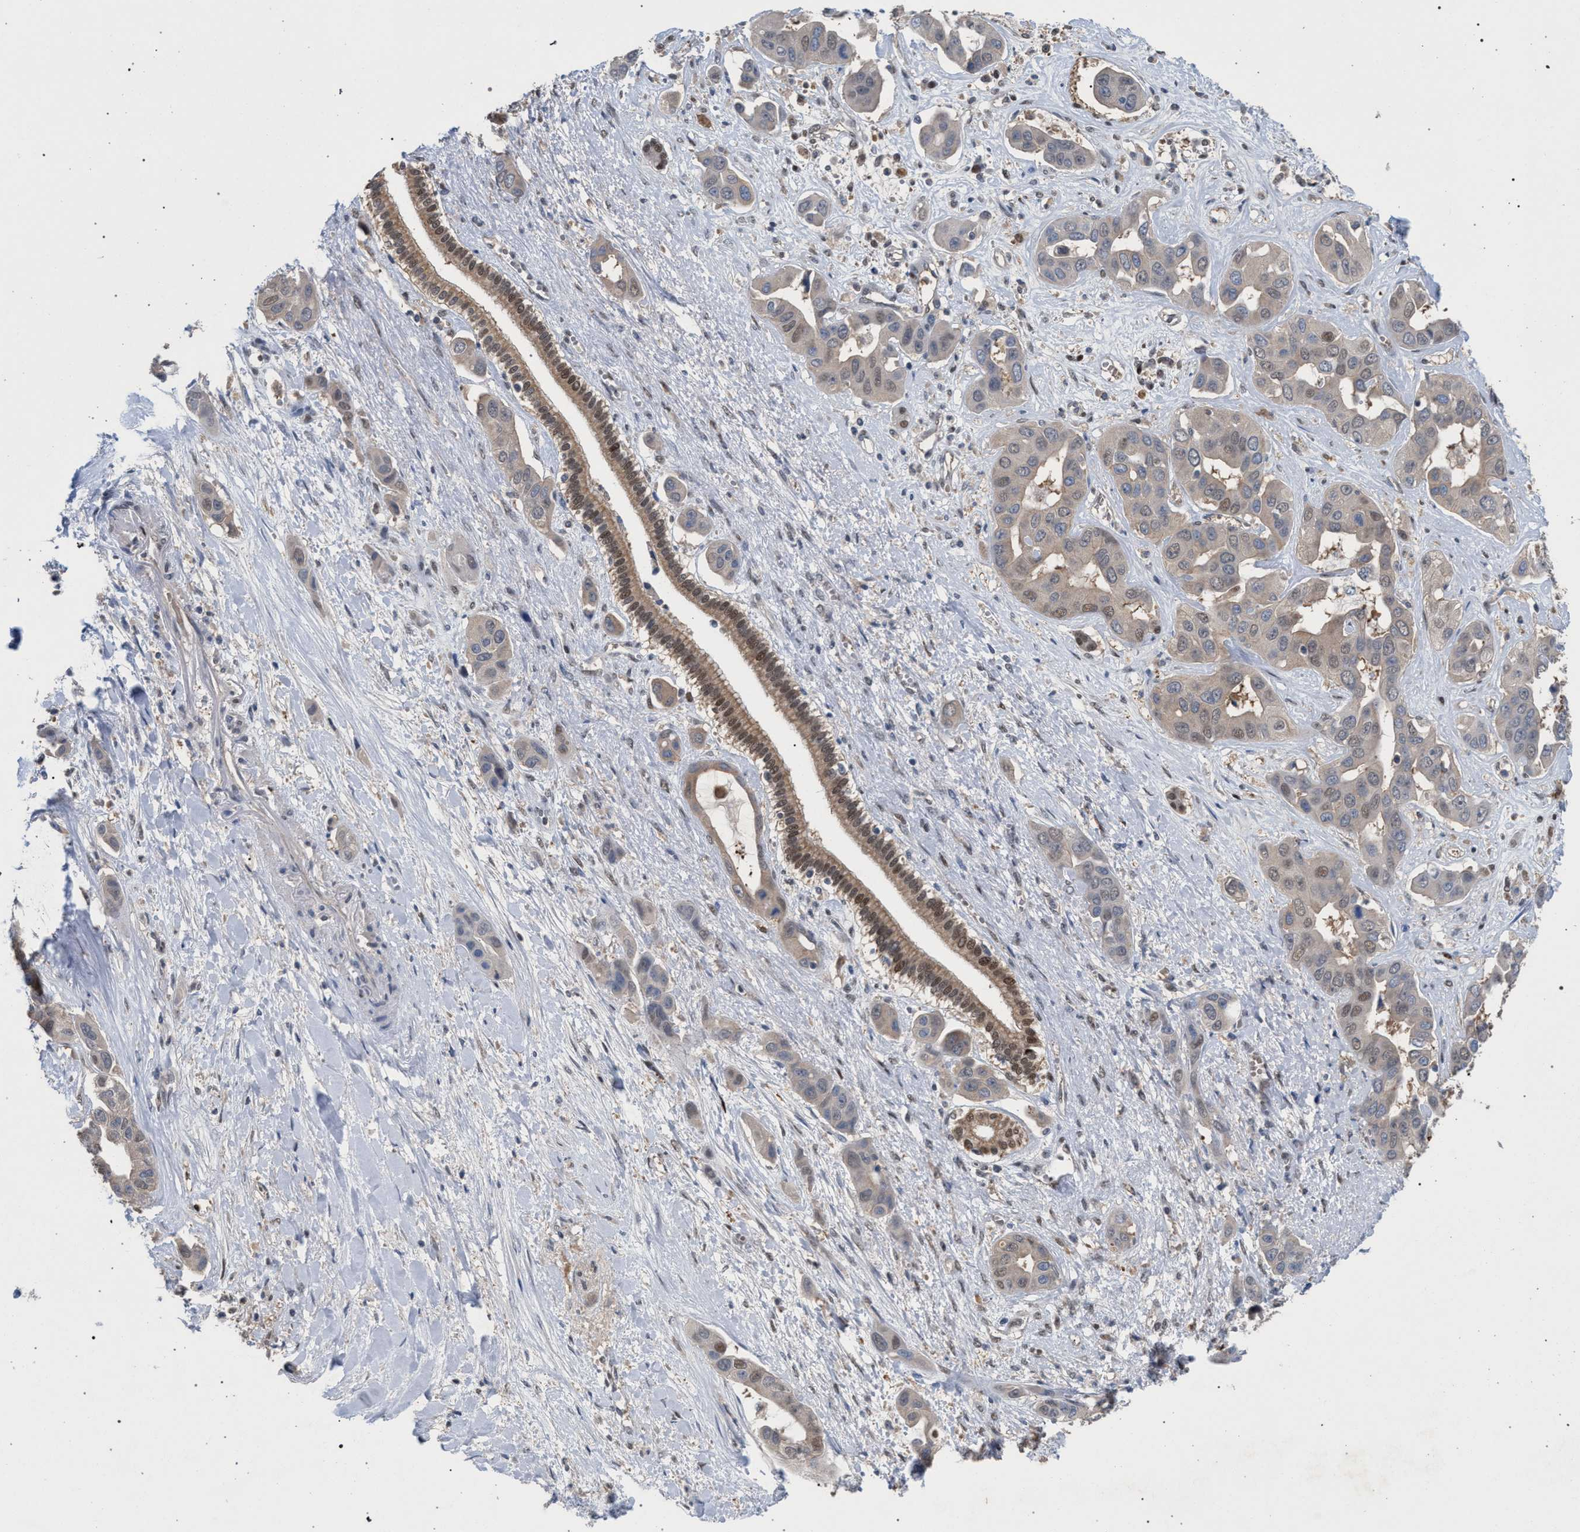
{"staining": {"intensity": "weak", "quantity": "25%-75%", "location": "nuclear"}, "tissue": "liver cancer", "cell_type": "Tumor cells", "image_type": "cancer", "snomed": [{"axis": "morphology", "description": "Cholangiocarcinoma"}, {"axis": "topography", "description": "Liver"}], "caption": "A photomicrograph showing weak nuclear expression in about 25%-75% of tumor cells in cholangiocarcinoma (liver), as visualized by brown immunohistochemical staining.", "gene": "TECPR1", "patient": {"sex": "female", "age": 52}}